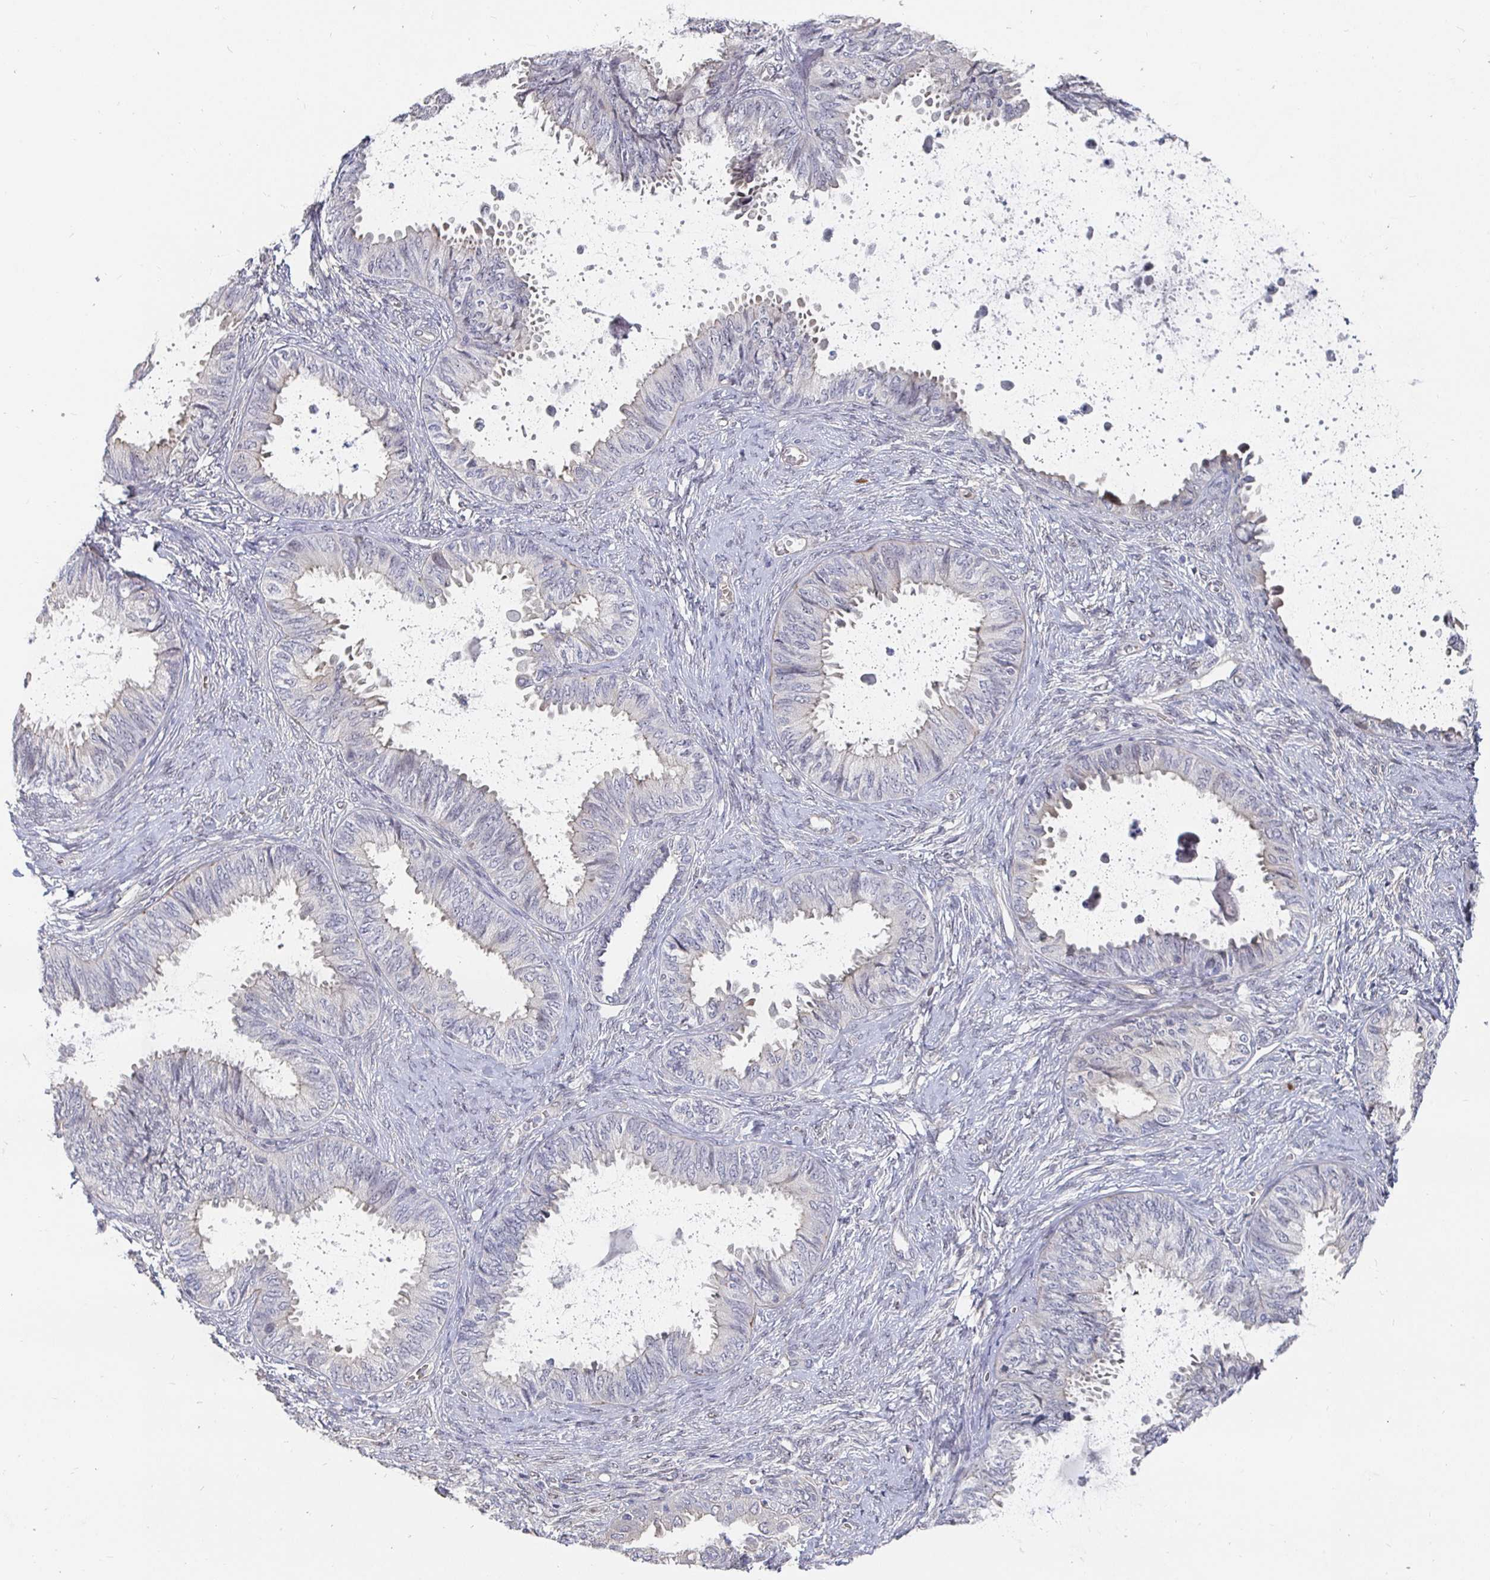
{"staining": {"intensity": "negative", "quantity": "none", "location": "none"}, "tissue": "ovarian cancer", "cell_type": "Tumor cells", "image_type": "cancer", "snomed": [{"axis": "morphology", "description": "Carcinoma, endometroid"}, {"axis": "topography", "description": "Ovary"}], "caption": "DAB immunohistochemical staining of human endometroid carcinoma (ovarian) exhibits no significant positivity in tumor cells.", "gene": "MEIS1", "patient": {"sex": "female", "age": 70}}